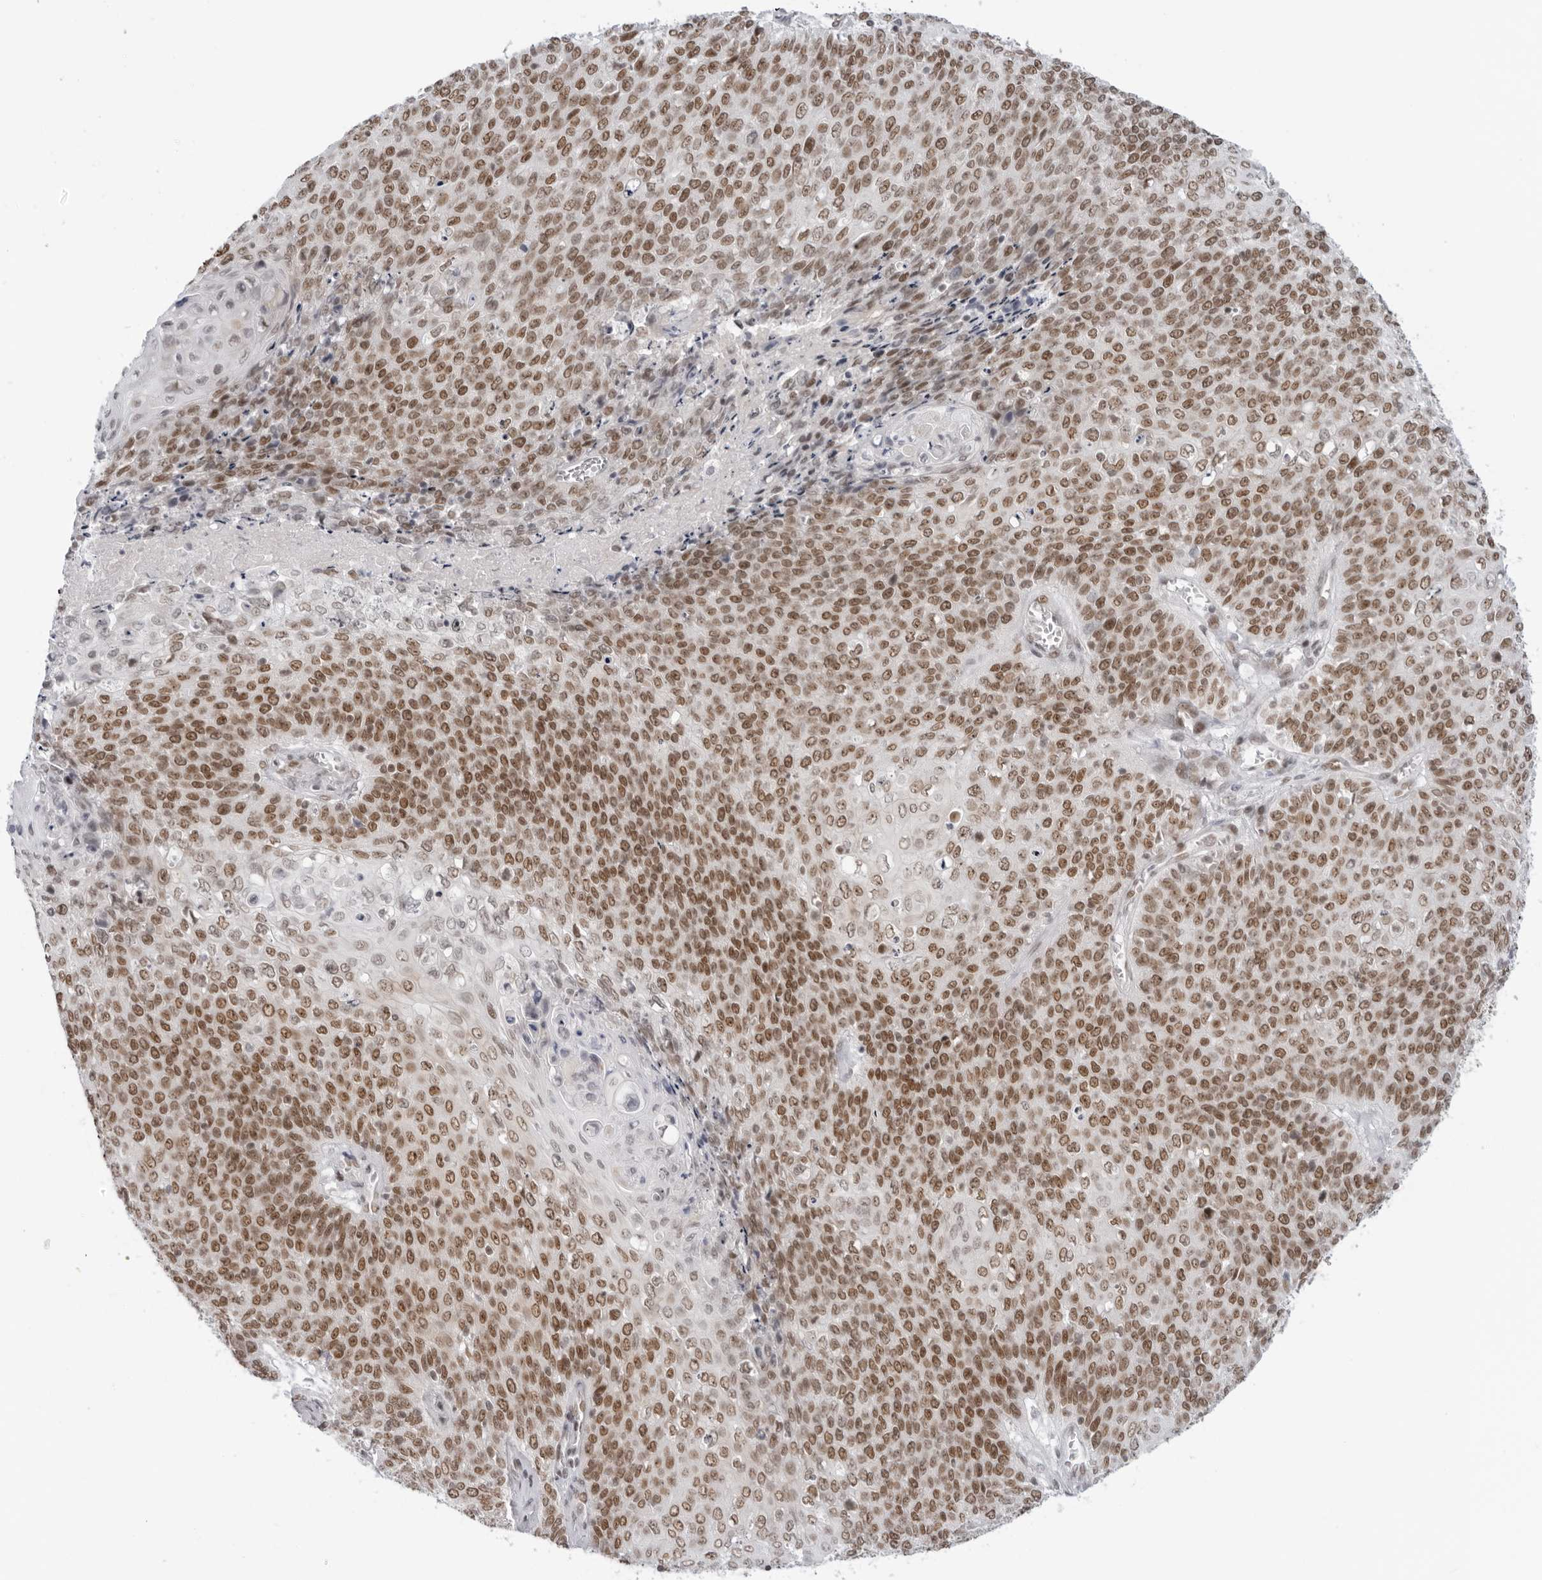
{"staining": {"intensity": "moderate", "quantity": ">75%", "location": "nuclear"}, "tissue": "cervical cancer", "cell_type": "Tumor cells", "image_type": "cancer", "snomed": [{"axis": "morphology", "description": "Squamous cell carcinoma, NOS"}, {"axis": "topography", "description": "Cervix"}], "caption": "About >75% of tumor cells in cervical cancer show moderate nuclear protein staining as visualized by brown immunohistochemical staining.", "gene": "FOXK2", "patient": {"sex": "female", "age": 39}}